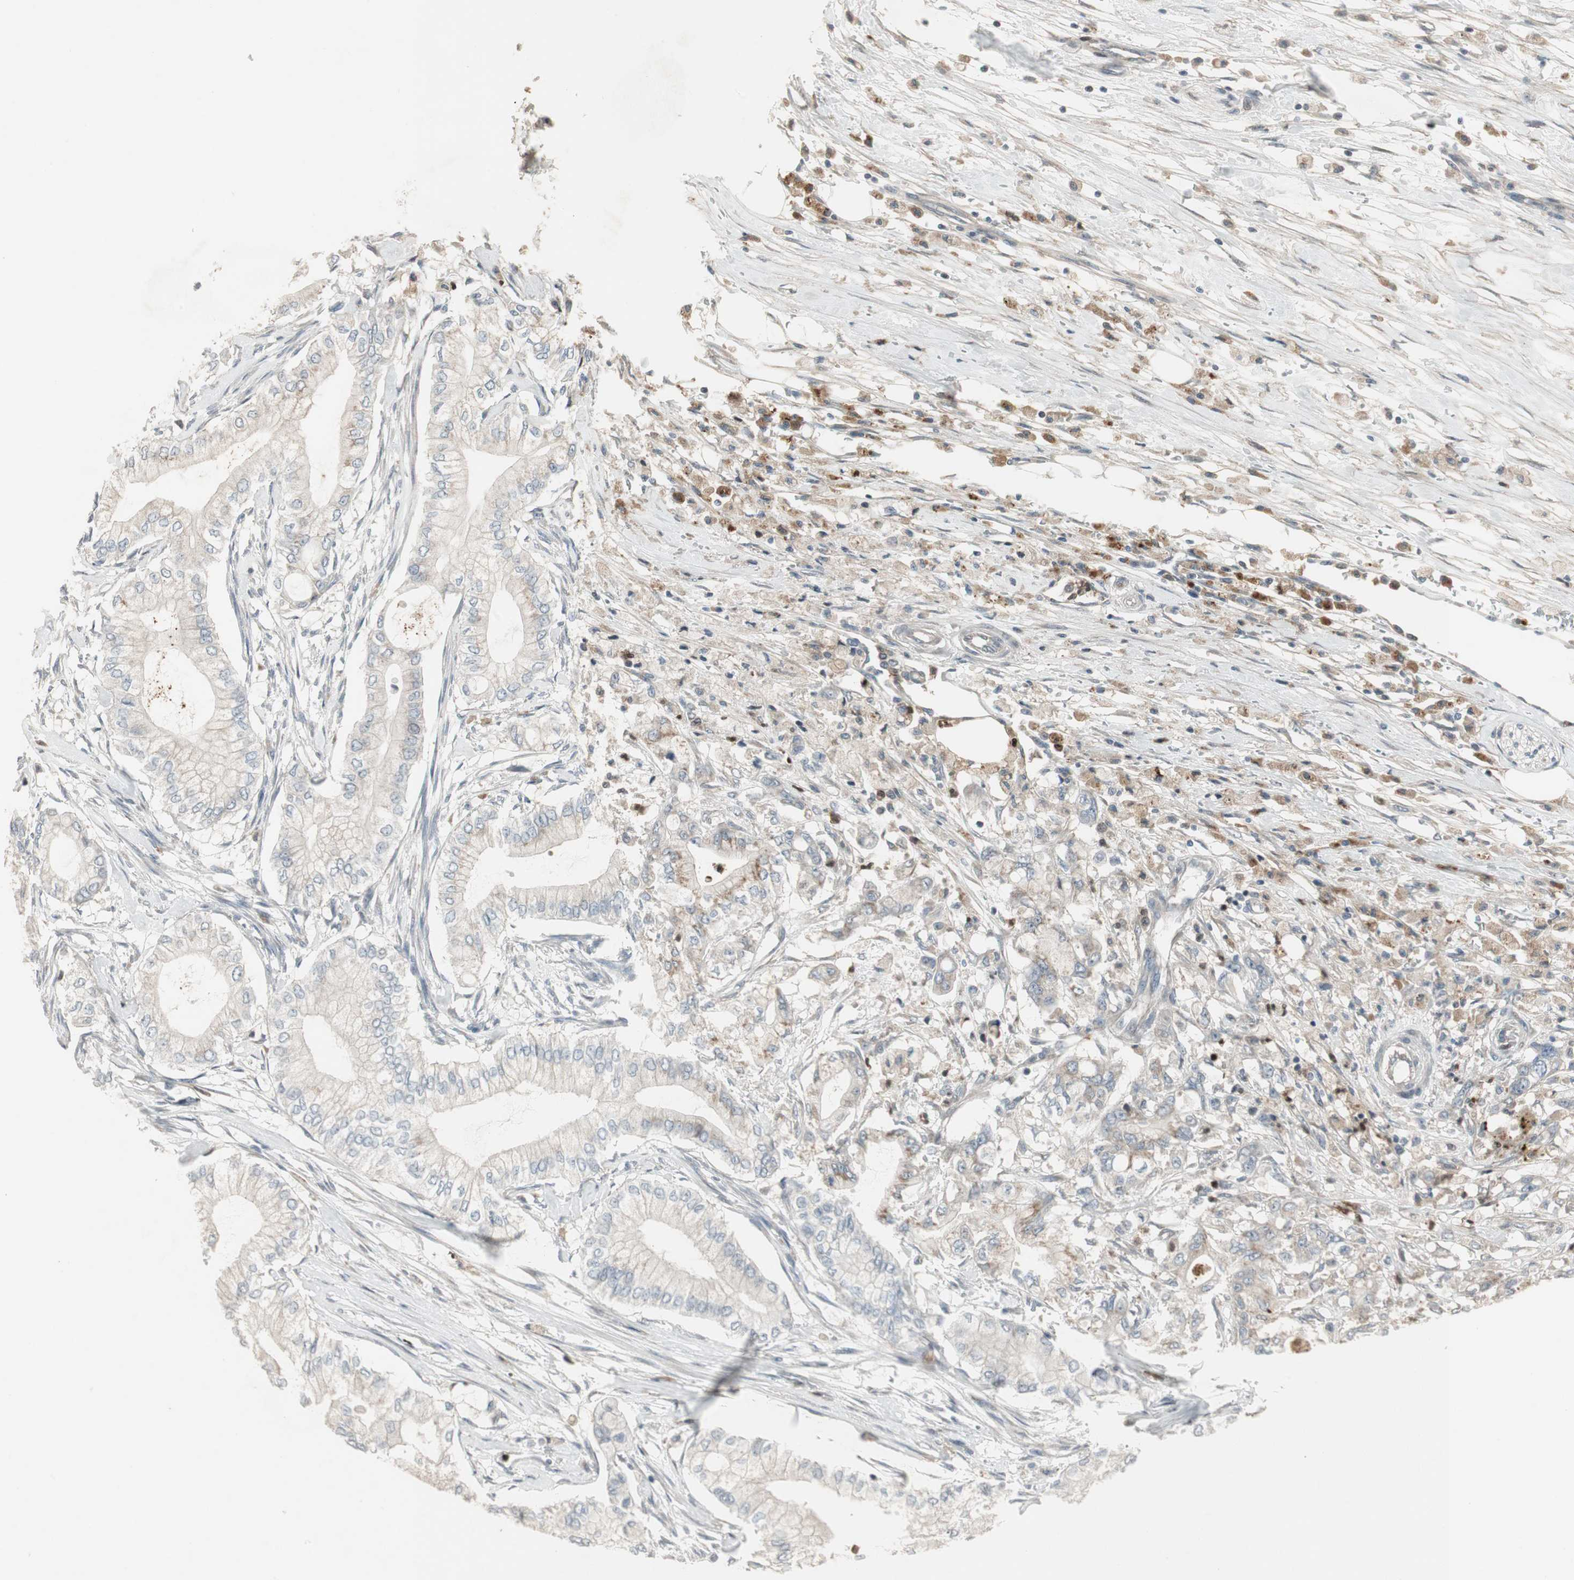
{"staining": {"intensity": "weak", "quantity": "<25%", "location": "cytoplasmic/membranous"}, "tissue": "pancreatic cancer", "cell_type": "Tumor cells", "image_type": "cancer", "snomed": [{"axis": "morphology", "description": "Adenocarcinoma, NOS"}, {"axis": "topography", "description": "Pancreas"}], "caption": "This image is of pancreatic cancer (adenocarcinoma) stained with IHC to label a protein in brown with the nuclei are counter-stained blue. There is no staining in tumor cells.", "gene": "SNX4", "patient": {"sex": "male", "age": 70}}